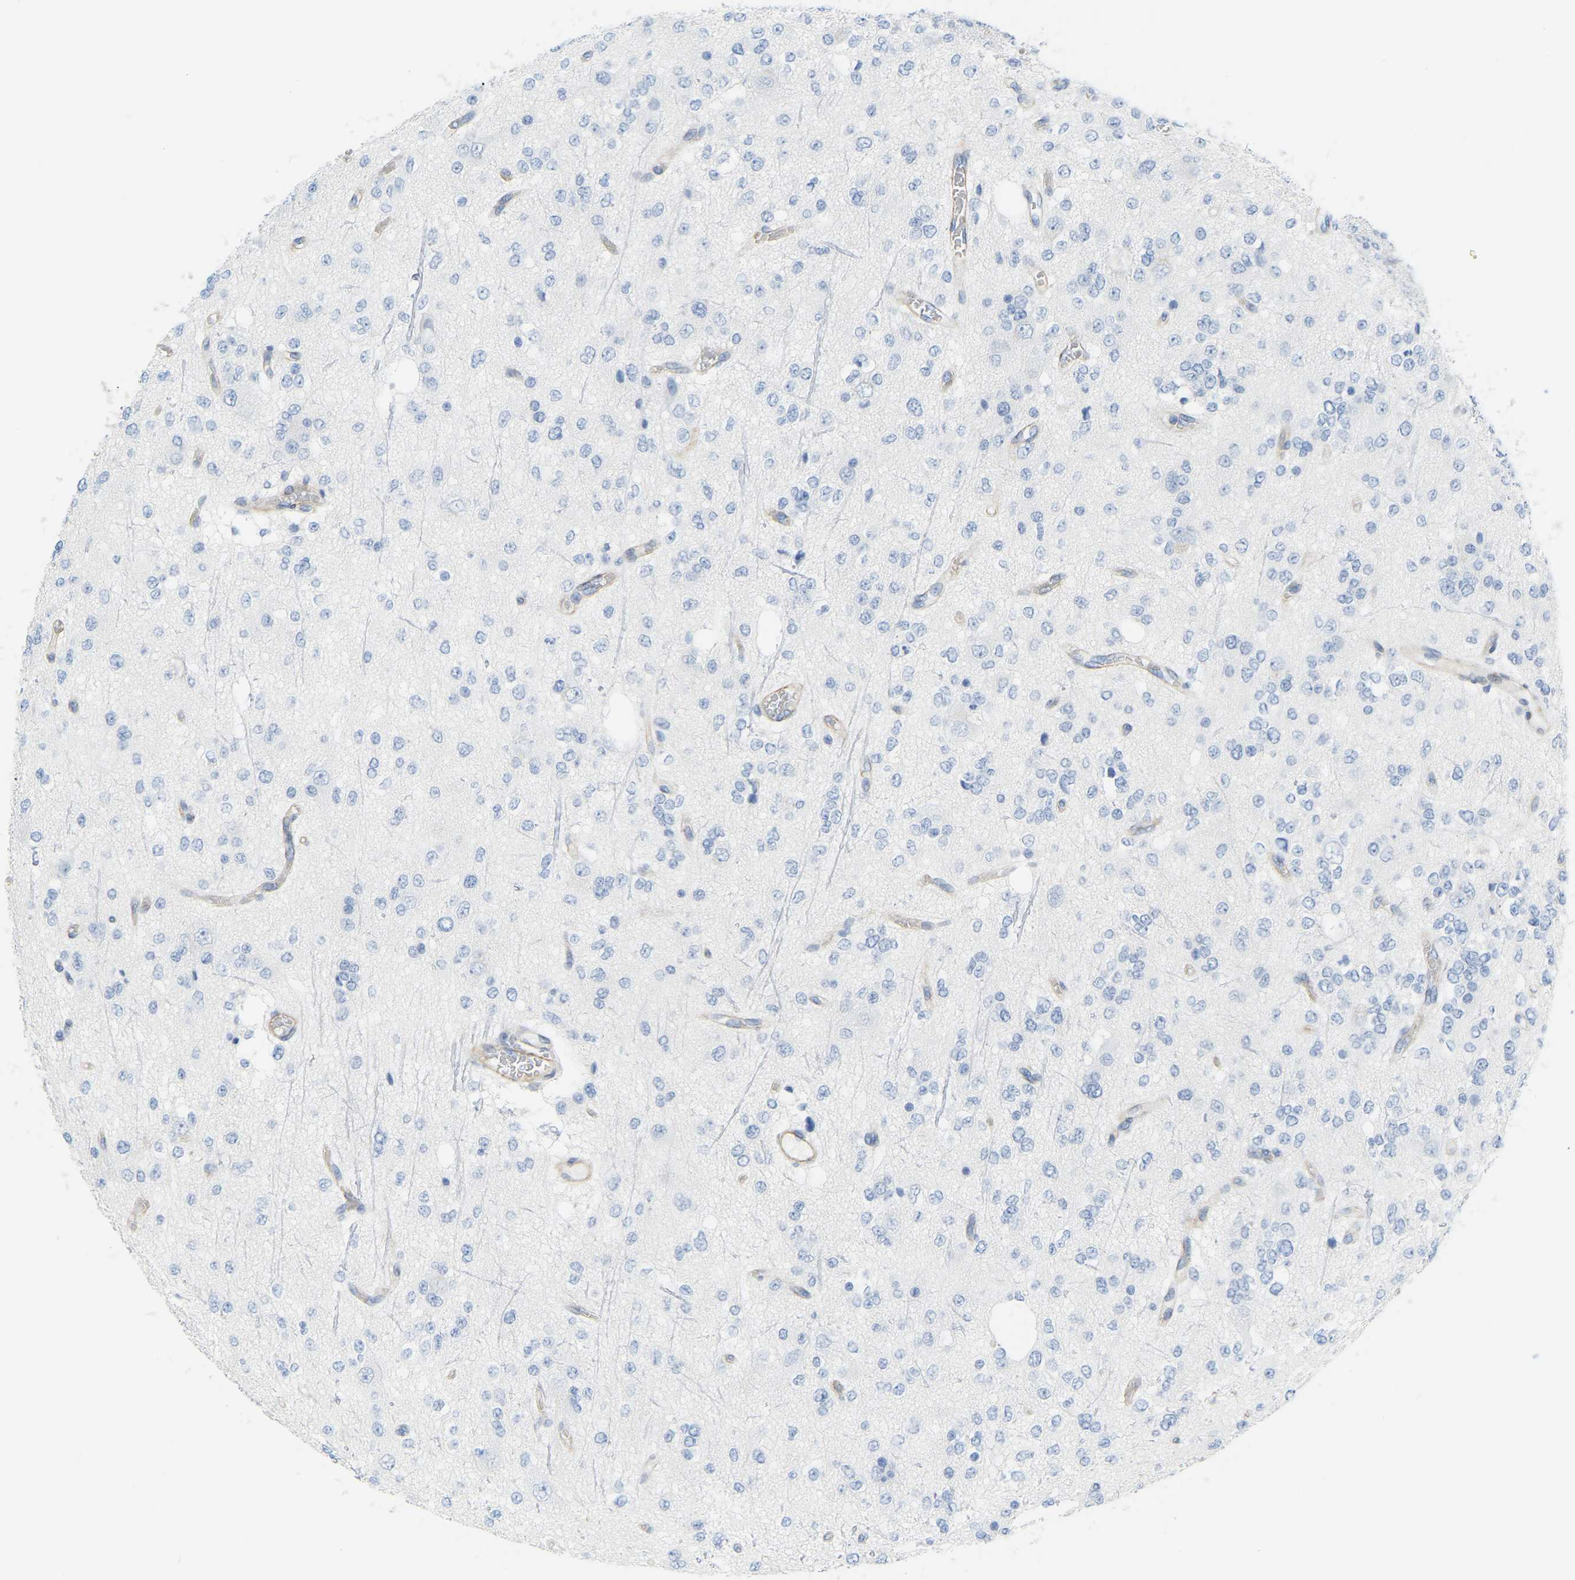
{"staining": {"intensity": "negative", "quantity": "none", "location": "none"}, "tissue": "glioma", "cell_type": "Tumor cells", "image_type": "cancer", "snomed": [{"axis": "morphology", "description": "Glioma, malignant, Low grade"}, {"axis": "topography", "description": "Brain"}], "caption": "DAB (3,3'-diaminobenzidine) immunohistochemical staining of human glioma displays no significant positivity in tumor cells.", "gene": "MYL3", "patient": {"sex": "male", "age": 38}}